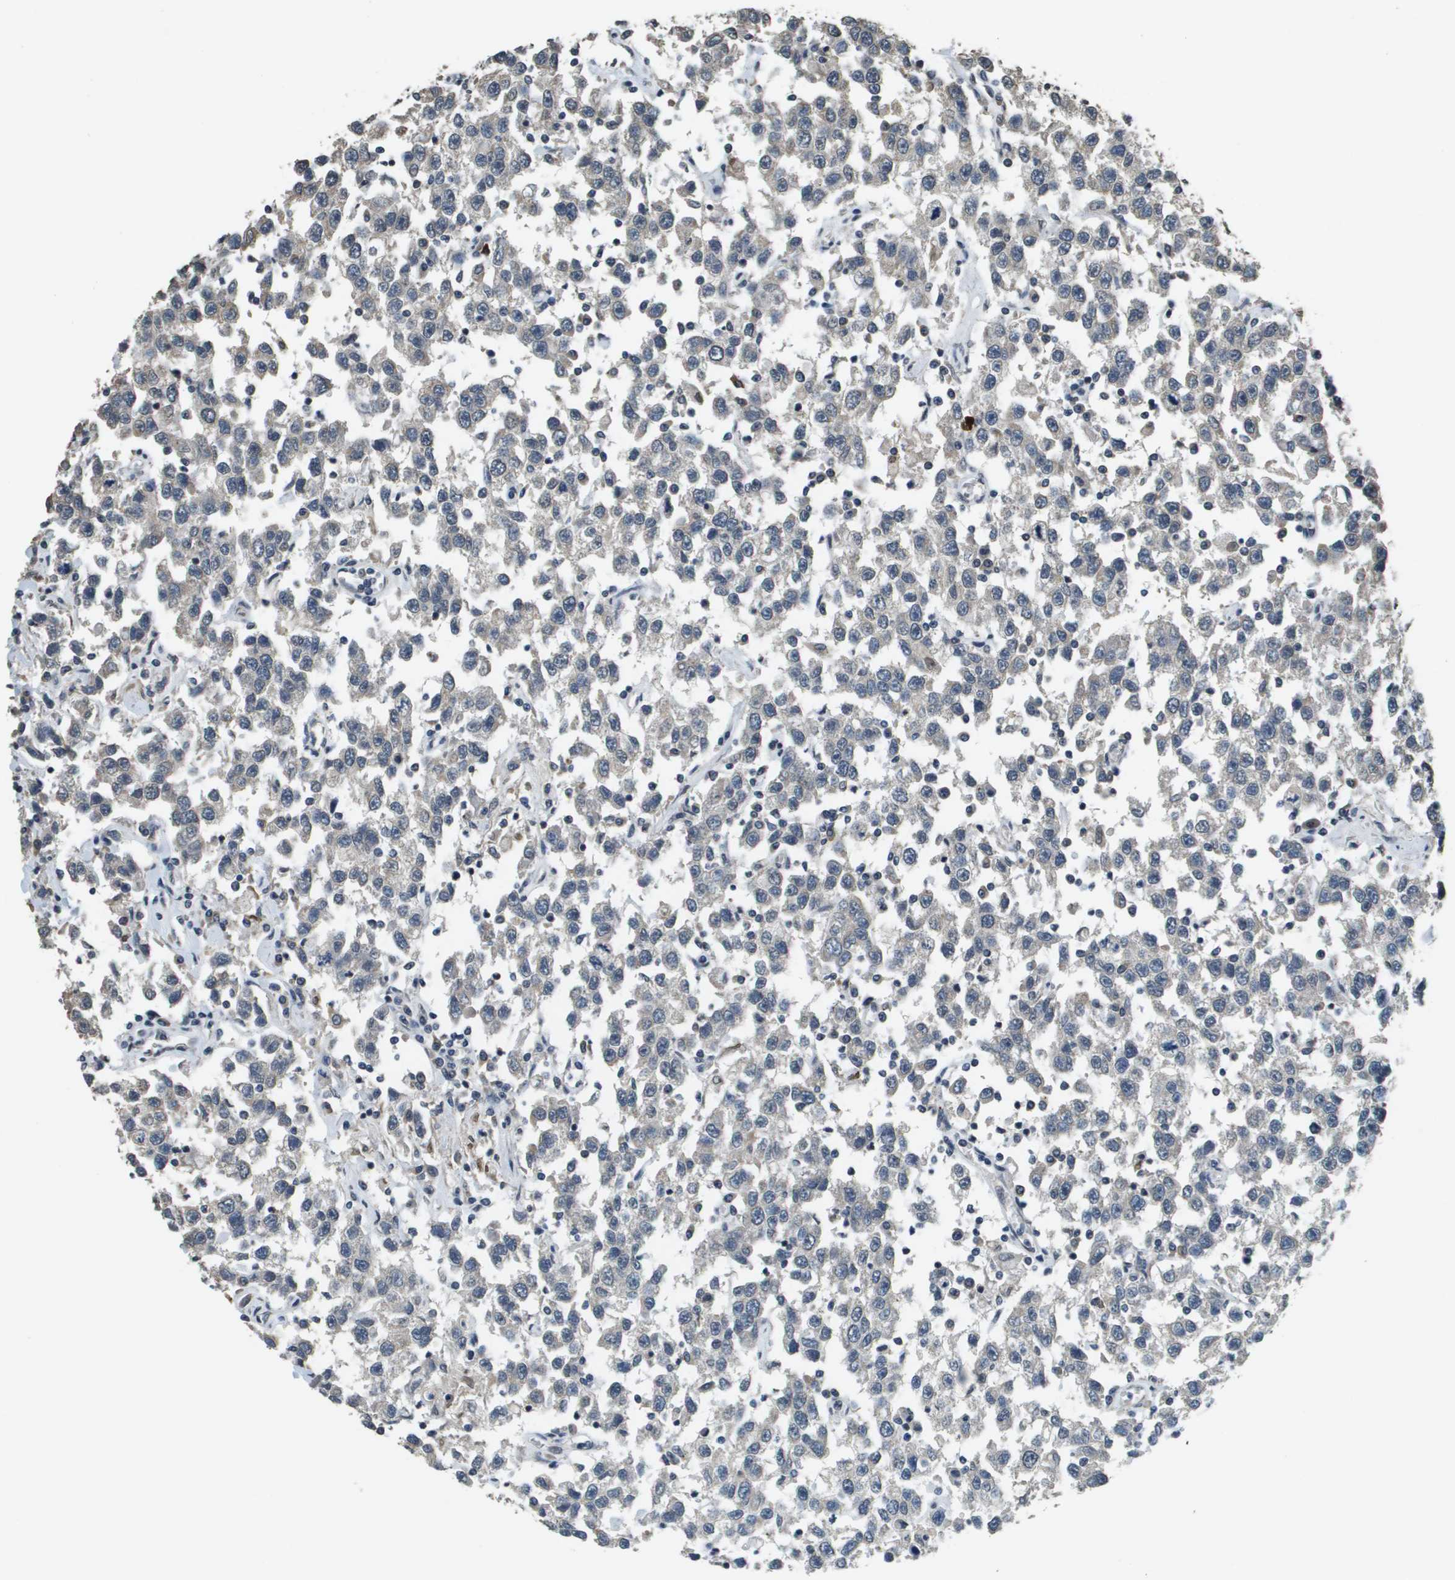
{"staining": {"intensity": "negative", "quantity": "none", "location": "none"}, "tissue": "testis cancer", "cell_type": "Tumor cells", "image_type": "cancer", "snomed": [{"axis": "morphology", "description": "Seminoma, NOS"}, {"axis": "topography", "description": "Testis"}], "caption": "Immunohistochemical staining of testis seminoma reveals no significant expression in tumor cells. (DAB IHC with hematoxylin counter stain).", "gene": "FANCC", "patient": {"sex": "male", "age": 41}}